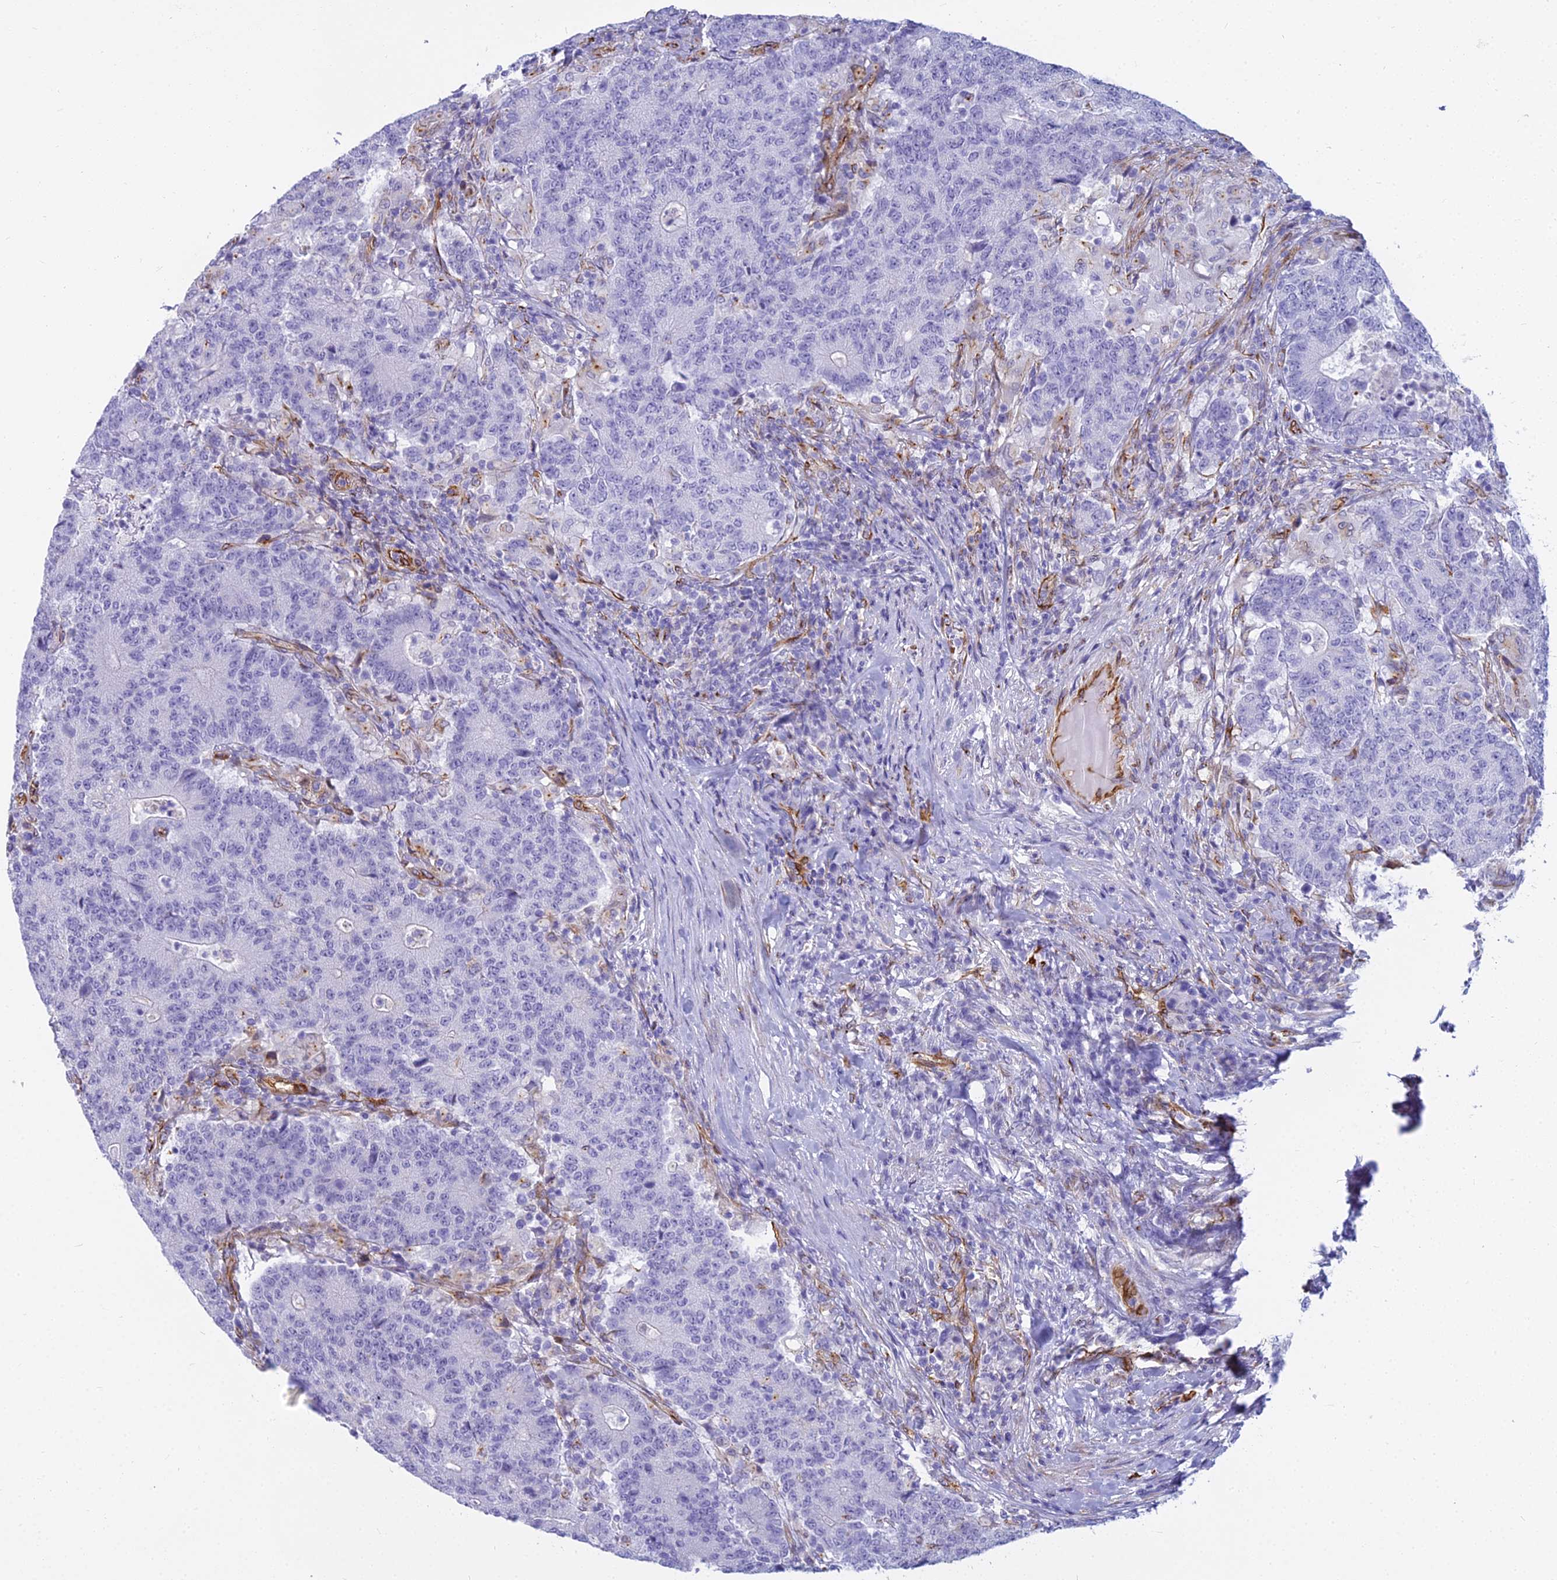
{"staining": {"intensity": "negative", "quantity": "none", "location": "none"}, "tissue": "colorectal cancer", "cell_type": "Tumor cells", "image_type": "cancer", "snomed": [{"axis": "morphology", "description": "Adenocarcinoma, NOS"}, {"axis": "topography", "description": "Colon"}], "caption": "The photomicrograph reveals no staining of tumor cells in adenocarcinoma (colorectal). (DAB IHC, high magnification).", "gene": "EVI2A", "patient": {"sex": "female", "age": 75}}